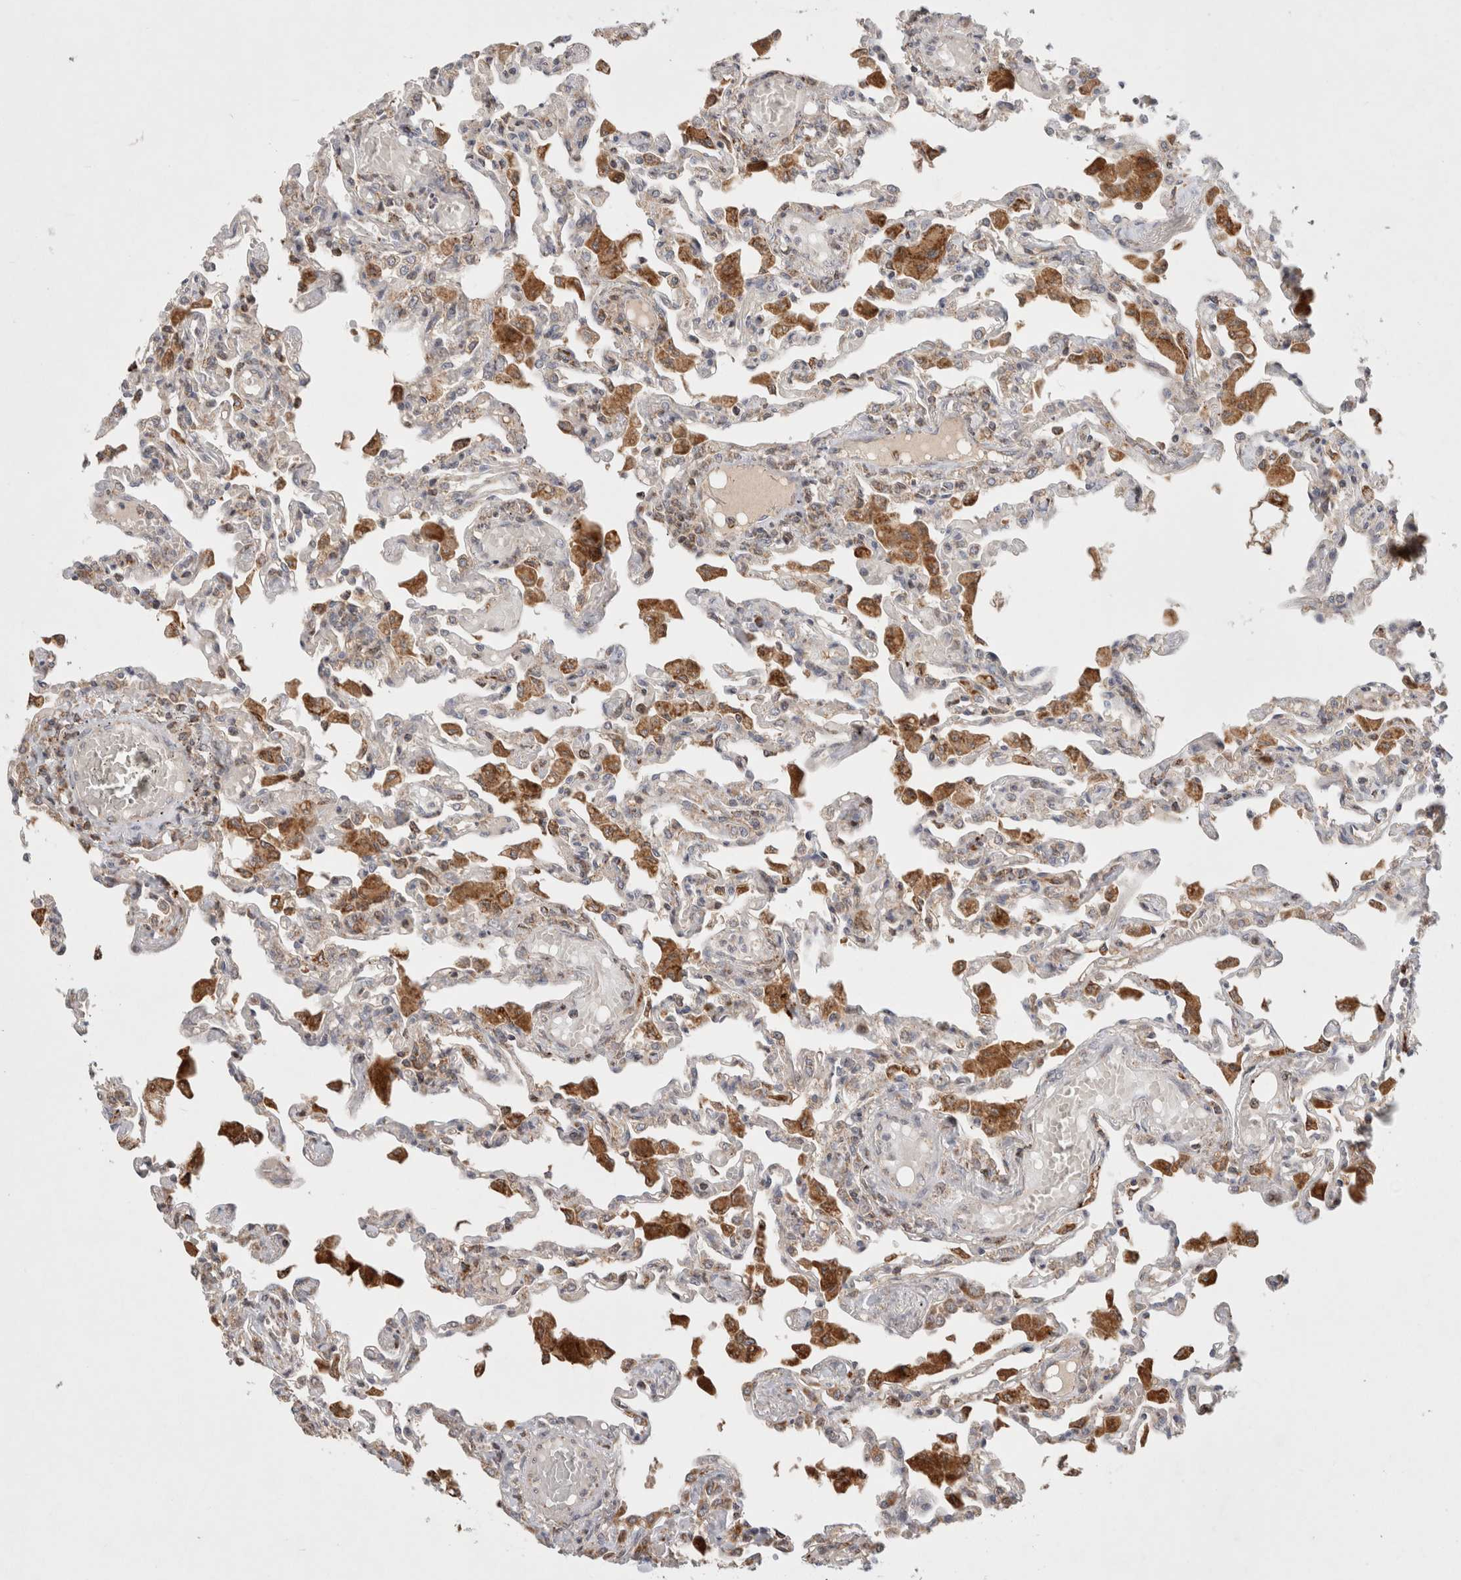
{"staining": {"intensity": "weak", "quantity": "<25%", "location": "cytoplasmic/membranous"}, "tissue": "lung", "cell_type": "Alveolar cells", "image_type": "normal", "snomed": [{"axis": "morphology", "description": "Normal tissue, NOS"}, {"axis": "topography", "description": "Bronchus"}, {"axis": "topography", "description": "Lung"}], "caption": "Micrograph shows no significant protein expression in alveolar cells of unremarkable lung.", "gene": "HROB", "patient": {"sex": "female", "age": 49}}